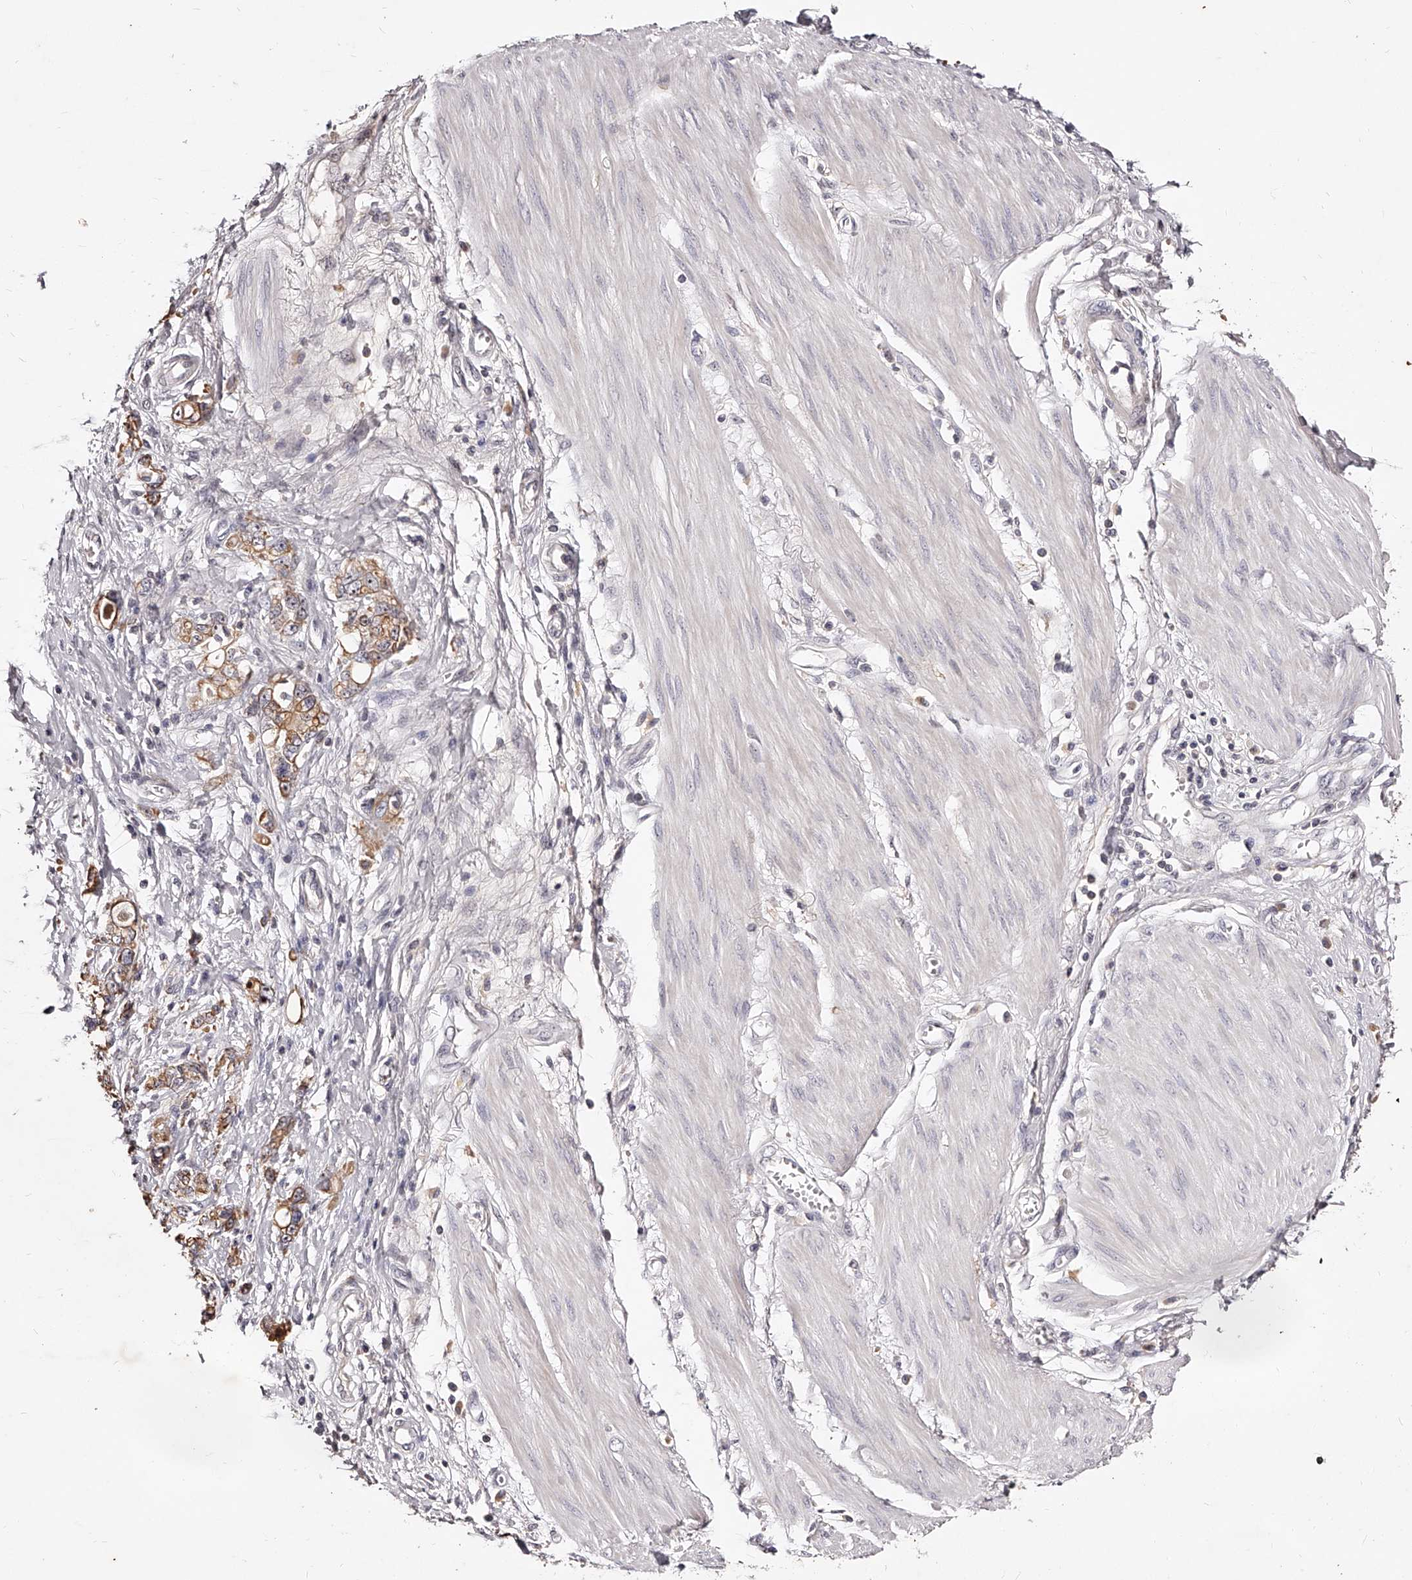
{"staining": {"intensity": "moderate", "quantity": "25%-75%", "location": "cytoplasmic/membranous"}, "tissue": "stomach cancer", "cell_type": "Tumor cells", "image_type": "cancer", "snomed": [{"axis": "morphology", "description": "Adenocarcinoma, NOS"}, {"axis": "topography", "description": "Stomach"}], "caption": "This histopathology image displays IHC staining of adenocarcinoma (stomach), with medium moderate cytoplasmic/membranous positivity in about 25%-75% of tumor cells.", "gene": "PHACTR1", "patient": {"sex": "female", "age": 76}}